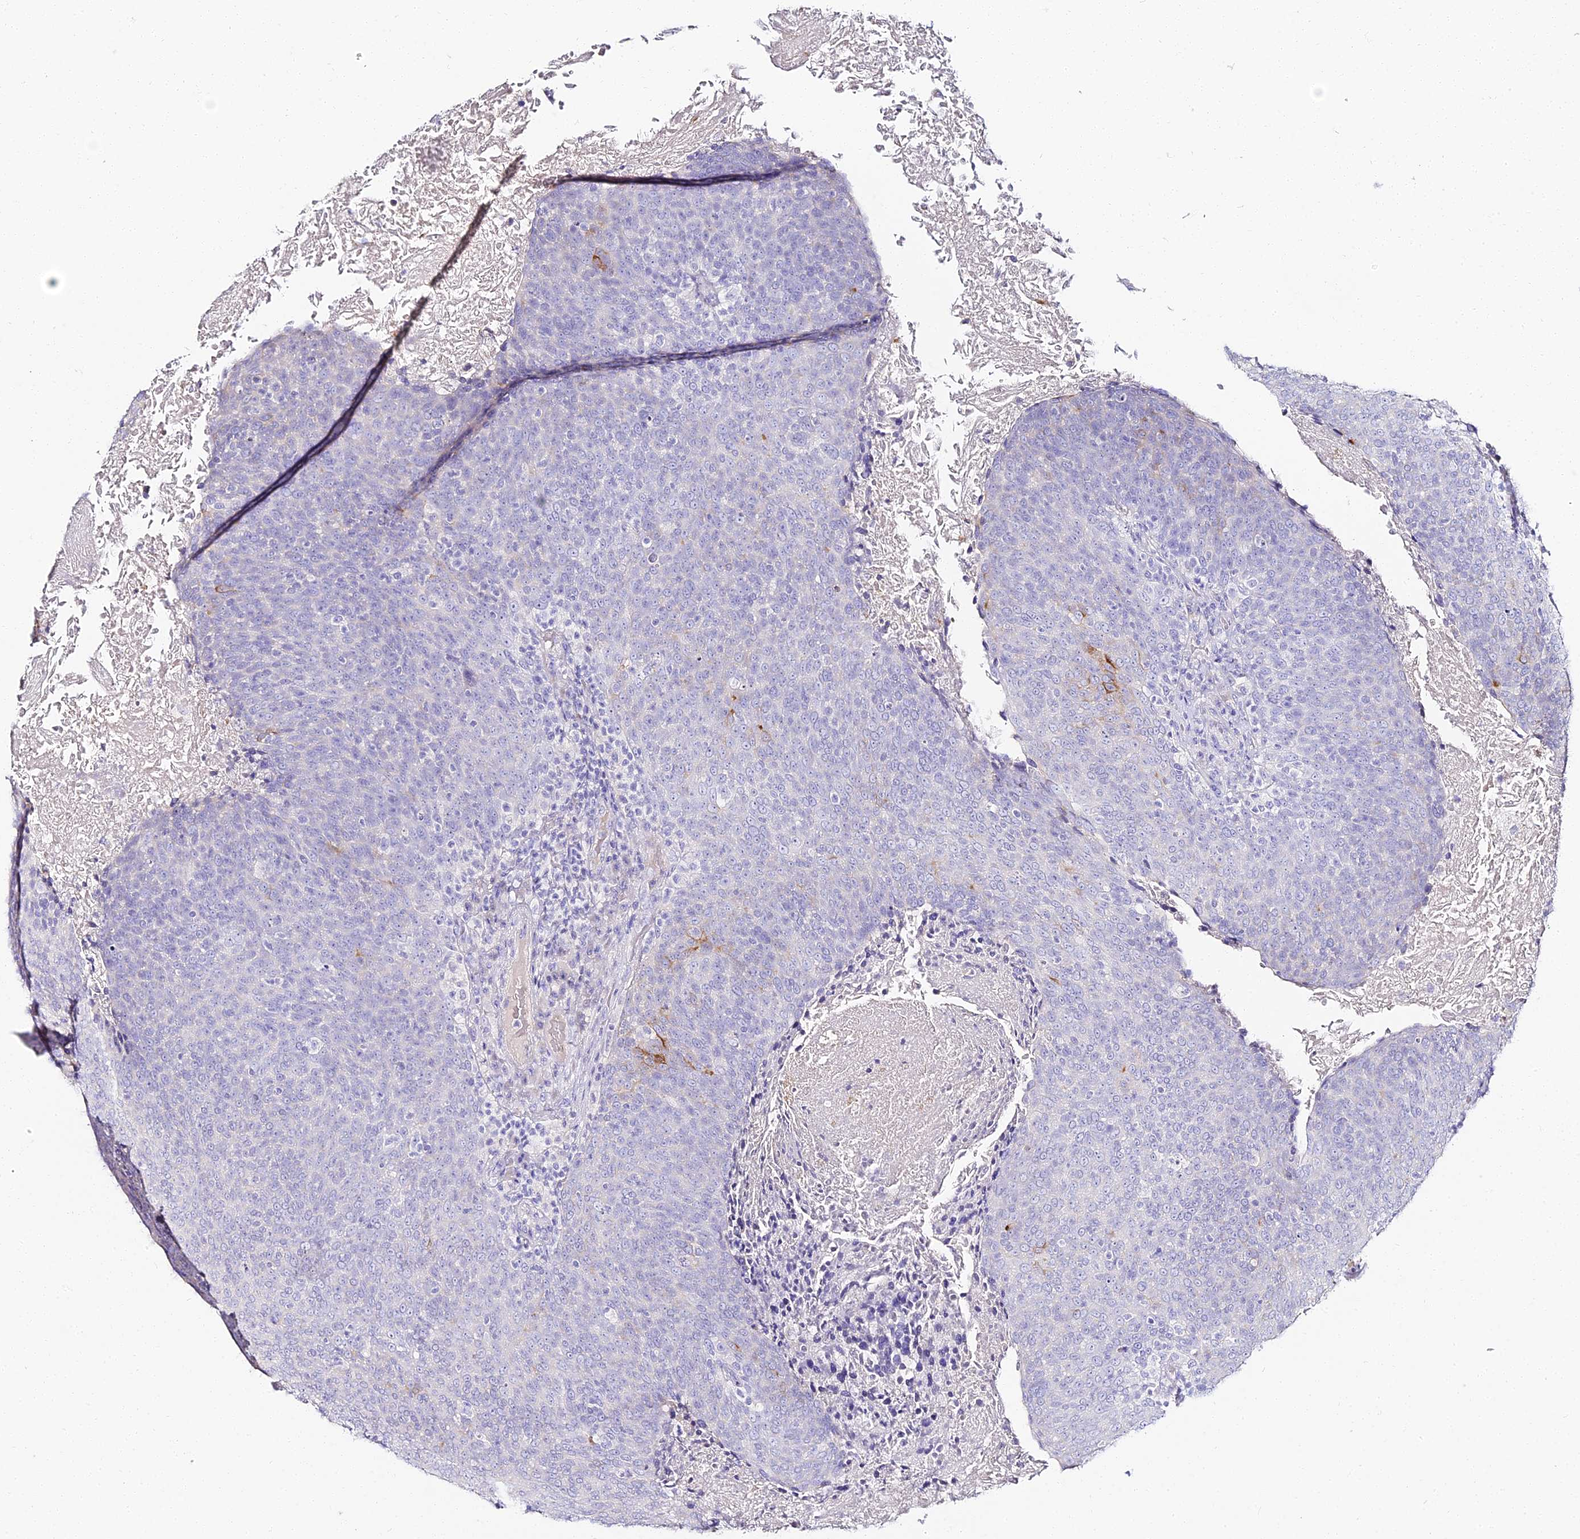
{"staining": {"intensity": "negative", "quantity": "none", "location": "none"}, "tissue": "head and neck cancer", "cell_type": "Tumor cells", "image_type": "cancer", "snomed": [{"axis": "morphology", "description": "Squamous cell carcinoma, NOS"}, {"axis": "morphology", "description": "Squamous cell carcinoma, metastatic, NOS"}, {"axis": "topography", "description": "Lymph node"}, {"axis": "topography", "description": "Head-Neck"}], "caption": "This is a image of immunohistochemistry (IHC) staining of head and neck cancer, which shows no expression in tumor cells.", "gene": "ALPG", "patient": {"sex": "male", "age": 62}}